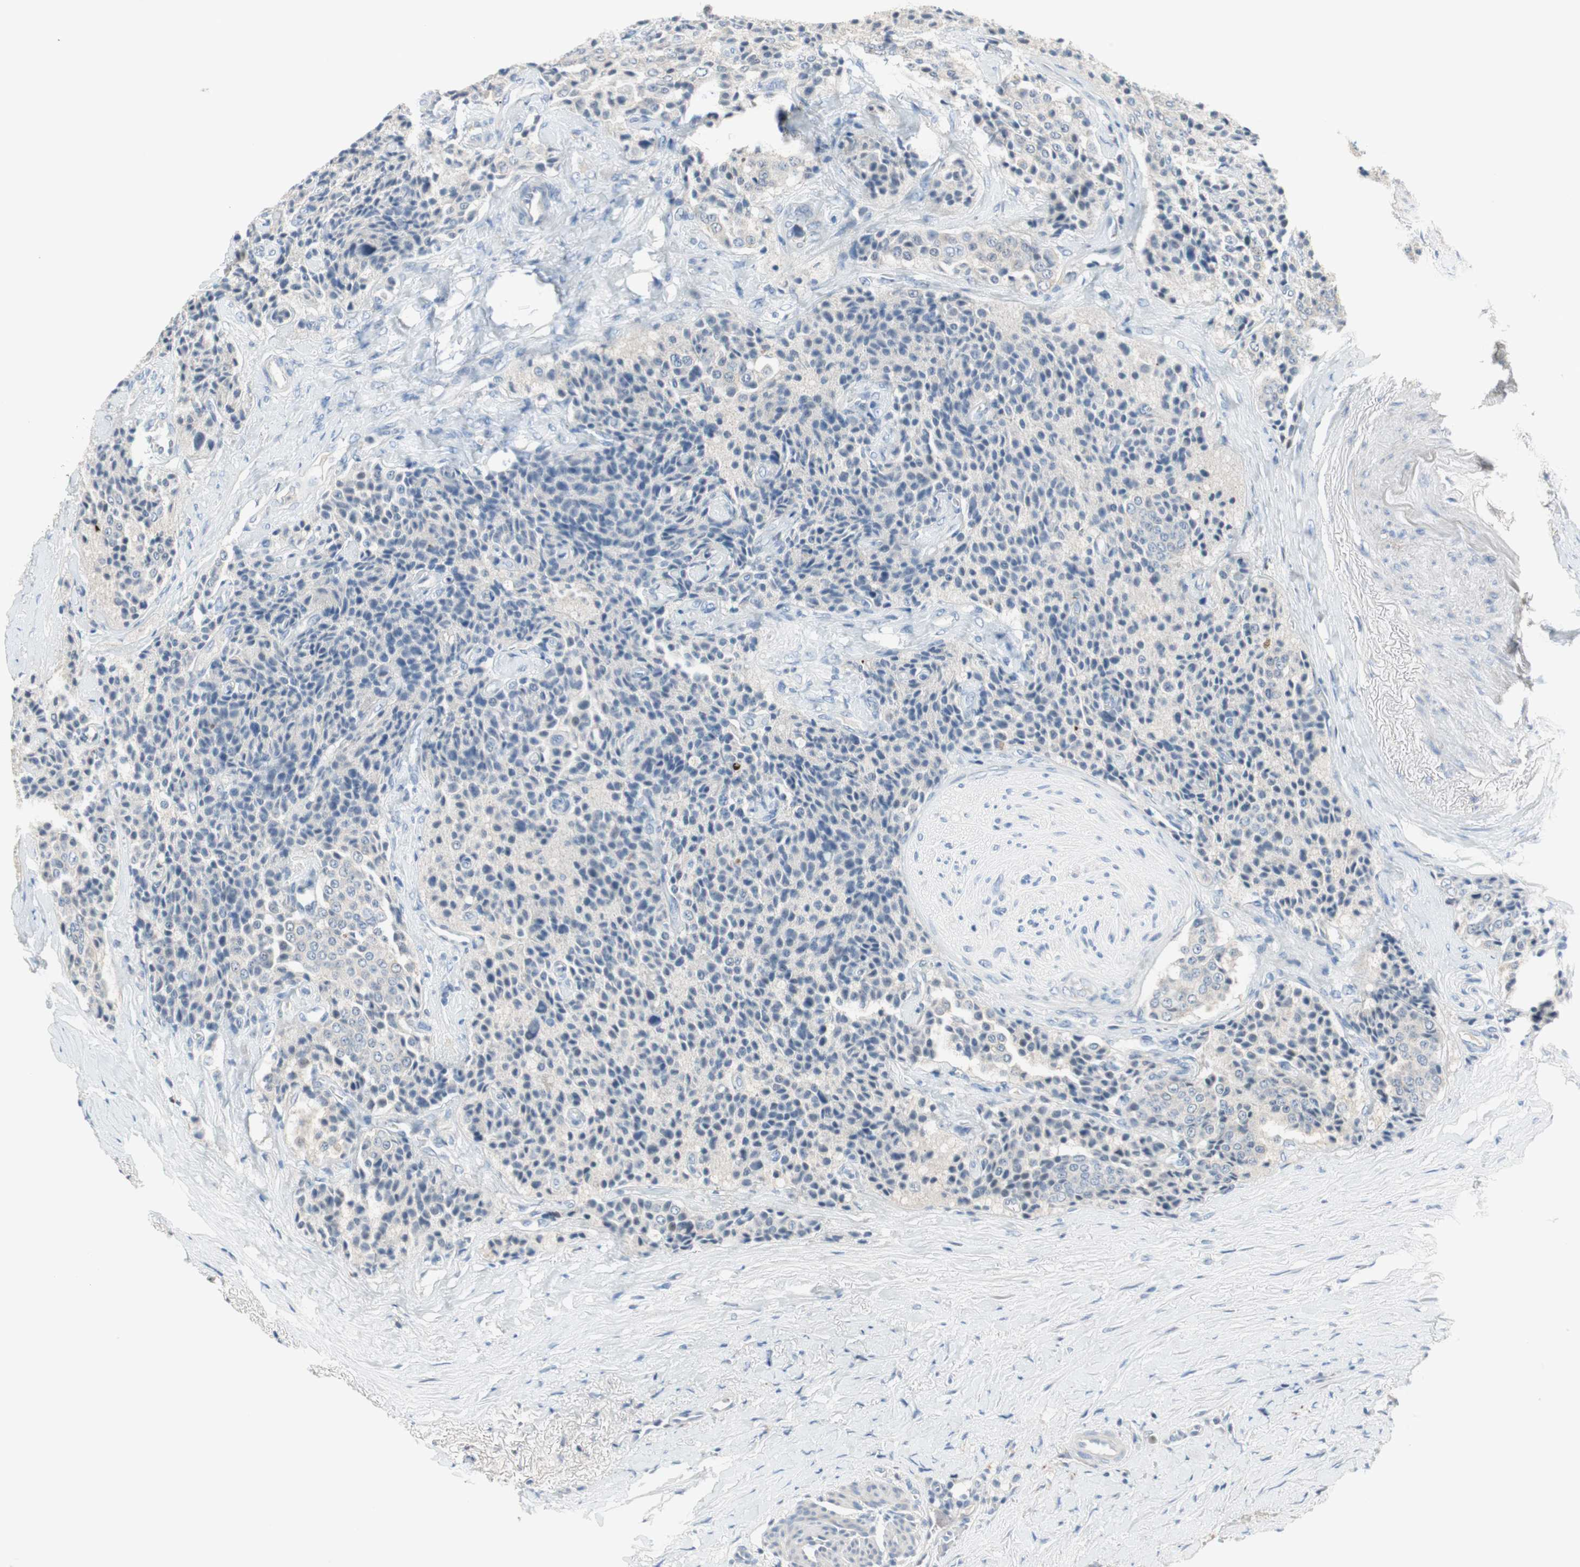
{"staining": {"intensity": "negative", "quantity": "none", "location": "none"}, "tissue": "carcinoid", "cell_type": "Tumor cells", "image_type": "cancer", "snomed": [{"axis": "morphology", "description": "Carcinoid, malignant, NOS"}, {"axis": "topography", "description": "Colon"}], "caption": "This photomicrograph is of malignant carcinoid stained with immunohistochemistry (IHC) to label a protein in brown with the nuclei are counter-stained blue. There is no positivity in tumor cells.", "gene": "PDZK1", "patient": {"sex": "female", "age": 61}}